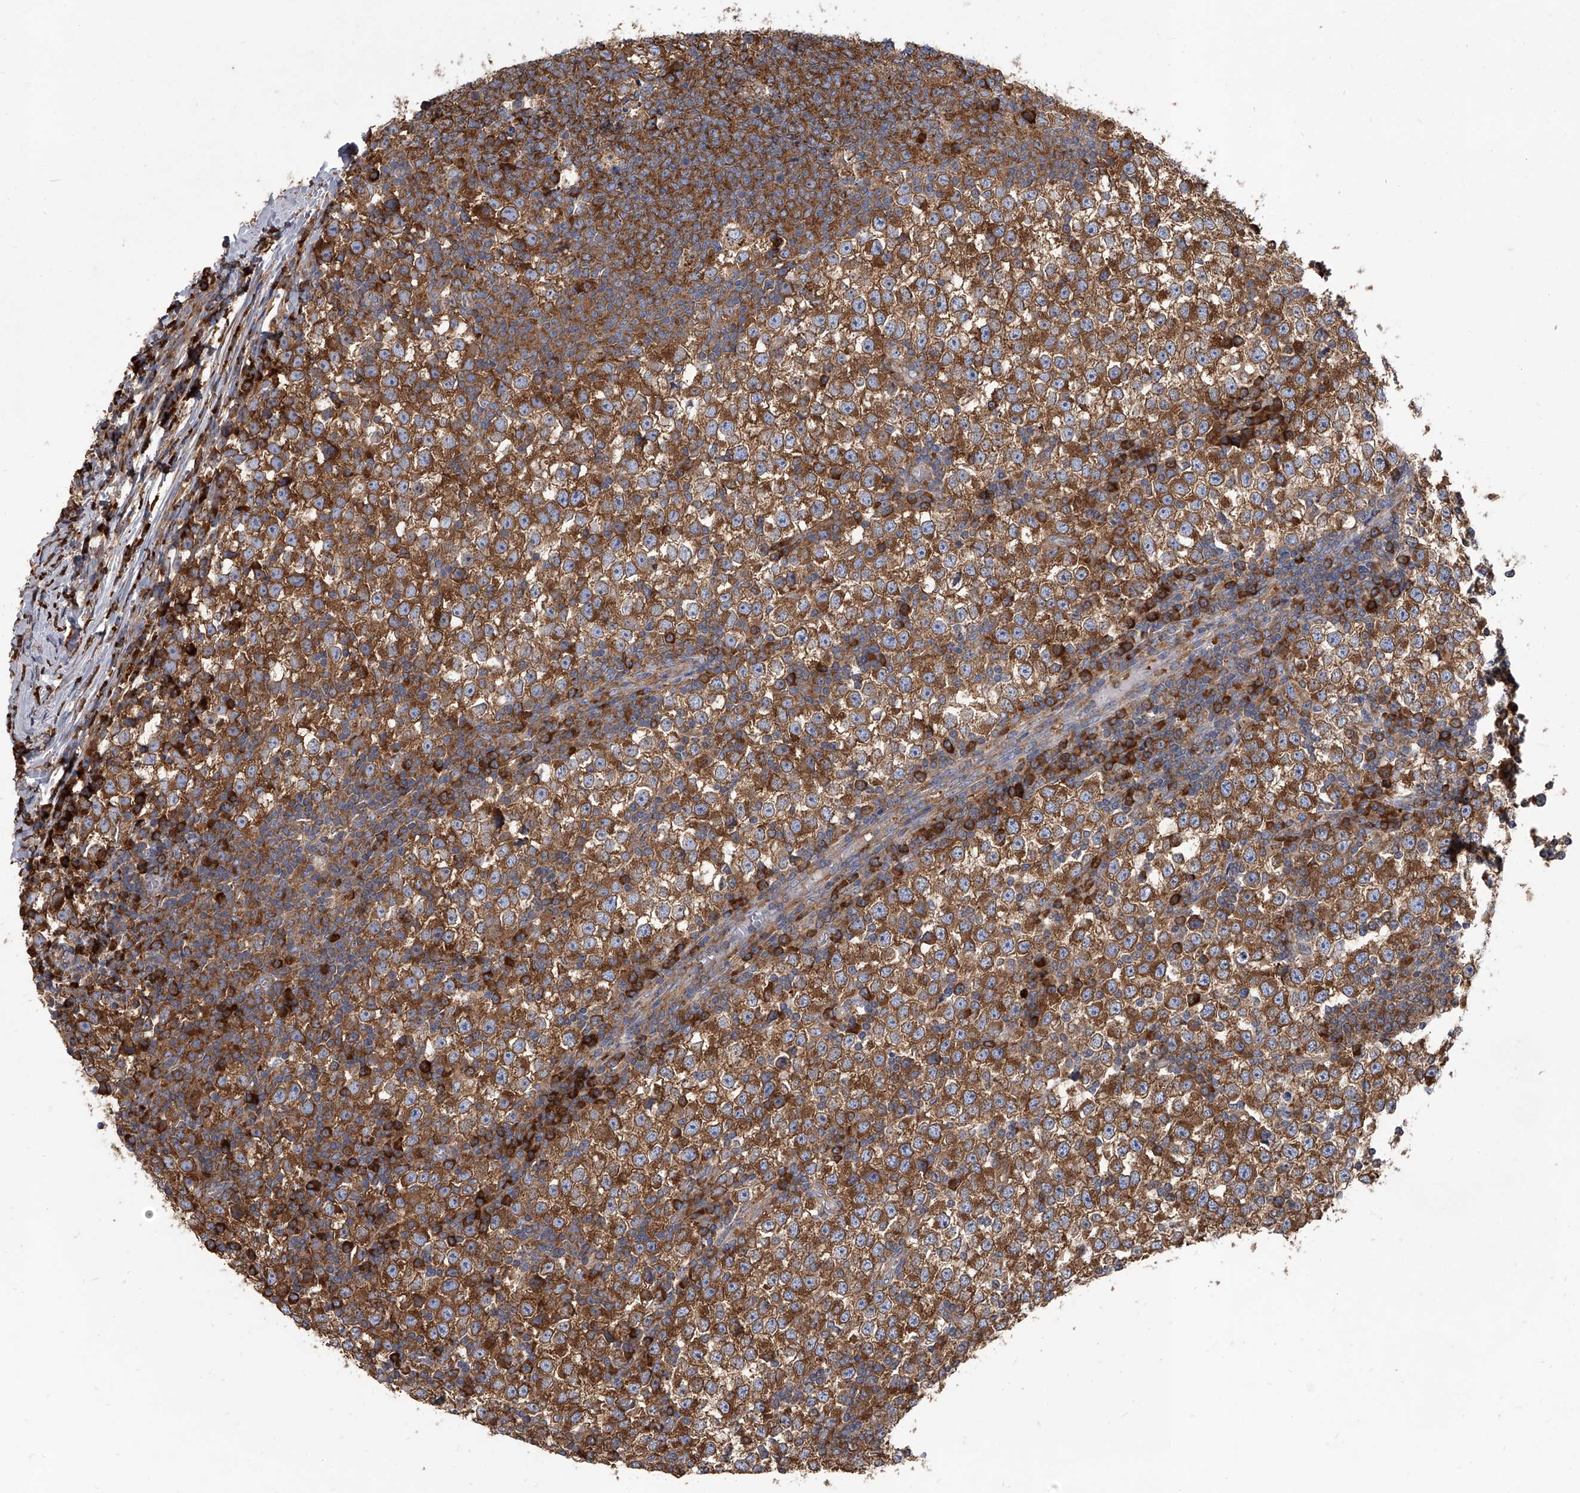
{"staining": {"intensity": "strong", "quantity": ">75%", "location": "cytoplasmic/membranous"}, "tissue": "testis cancer", "cell_type": "Tumor cells", "image_type": "cancer", "snomed": [{"axis": "morphology", "description": "Seminoma, NOS"}, {"axis": "topography", "description": "Testis"}], "caption": "Immunohistochemistry histopathology image of testis cancer (seminoma) stained for a protein (brown), which exhibits high levels of strong cytoplasmic/membranous expression in approximately >75% of tumor cells.", "gene": "EIF2S2", "patient": {"sex": "male", "age": 65}}